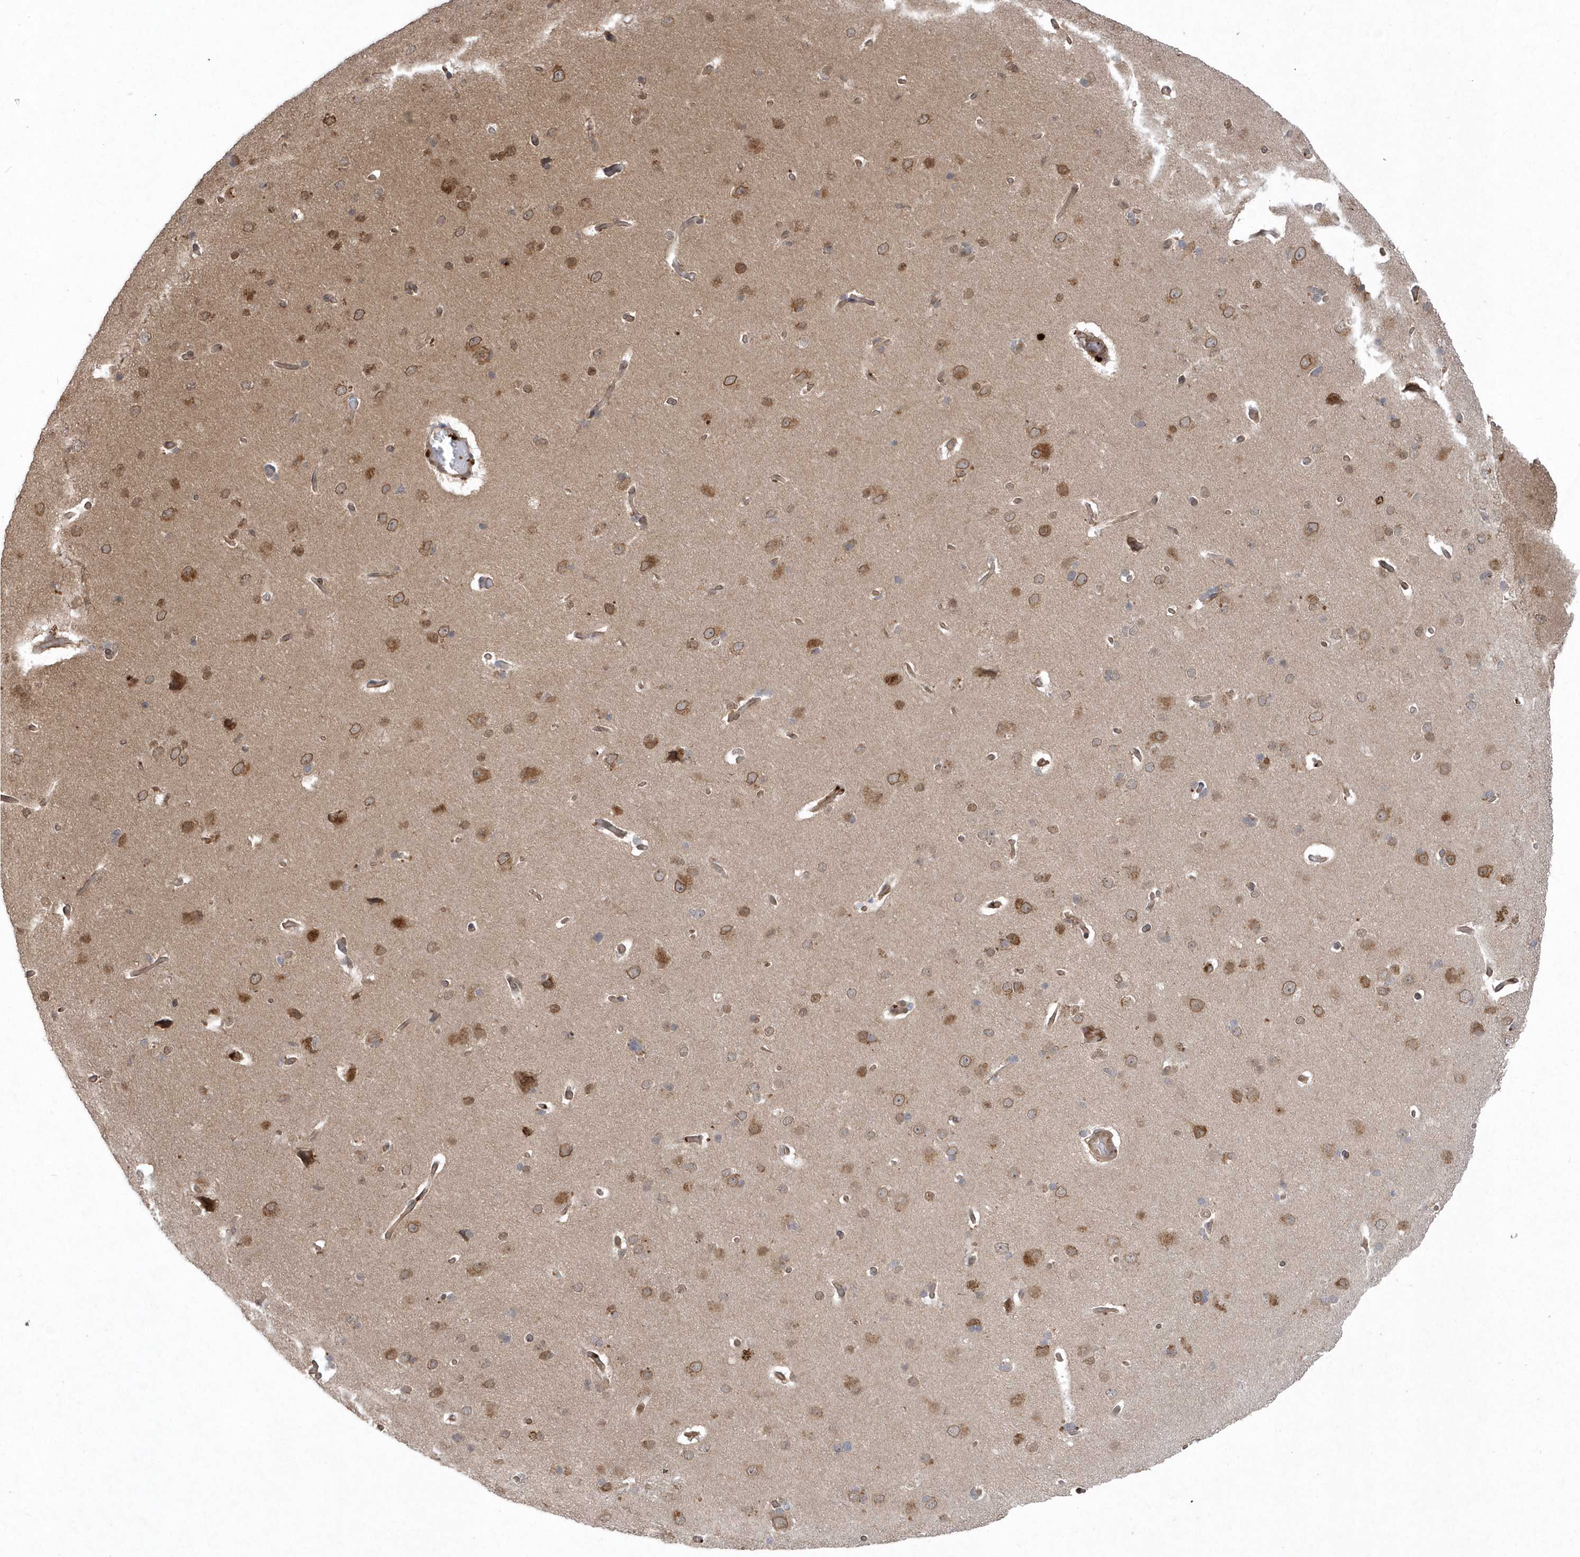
{"staining": {"intensity": "moderate", "quantity": ">75%", "location": "cytoplasmic/membranous,nuclear"}, "tissue": "cerebral cortex", "cell_type": "Endothelial cells", "image_type": "normal", "snomed": [{"axis": "morphology", "description": "Normal tissue, NOS"}, {"axis": "topography", "description": "Cerebral cortex"}], "caption": "This image demonstrates IHC staining of unremarkable cerebral cortex, with medium moderate cytoplasmic/membranous,nuclear expression in approximately >75% of endothelial cells.", "gene": "ACYP1", "patient": {"sex": "male", "age": 62}}